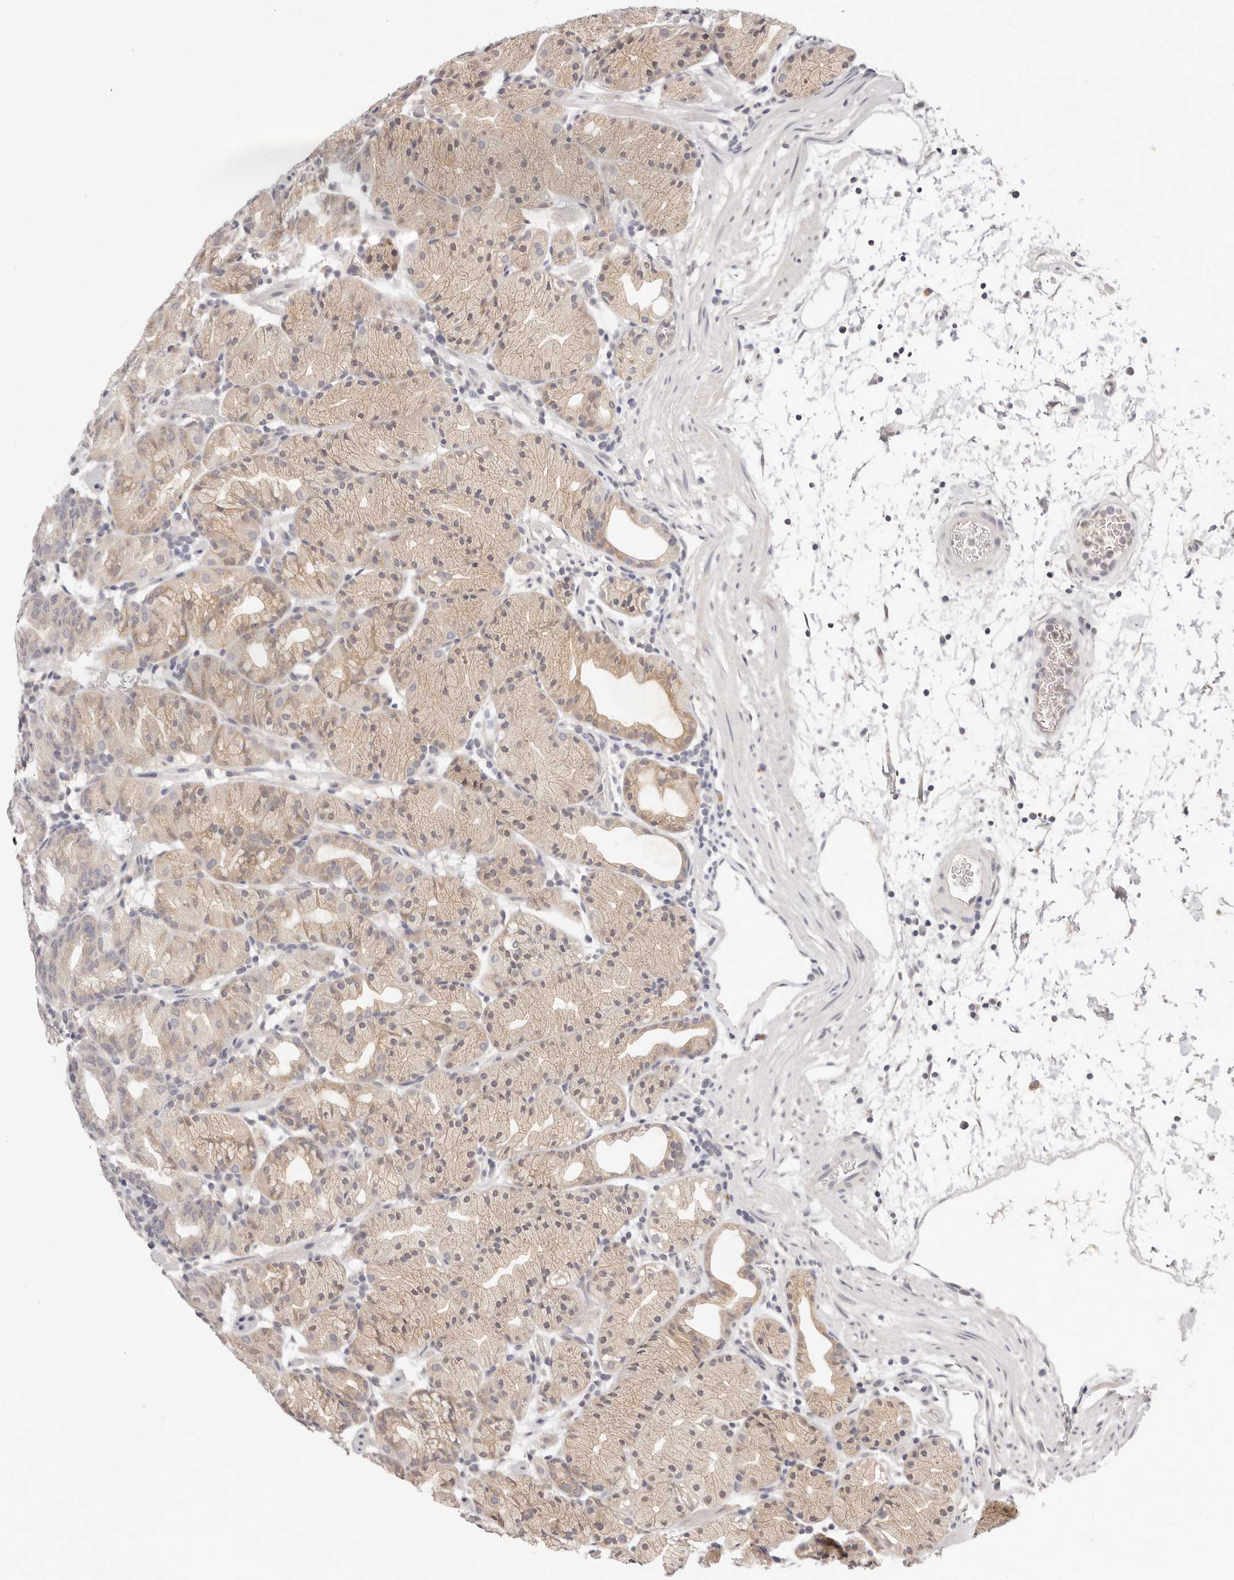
{"staining": {"intensity": "weak", "quantity": ">75%", "location": "cytoplasmic/membranous"}, "tissue": "stomach", "cell_type": "Glandular cells", "image_type": "normal", "snomed": [{"axis": "morphology", "description": "Normal tissue, NOS"}, {"axis": "topography", "description": "Stomach, upper"}], "caption": "A histopathology image of stomach stained for a protein demonstrates weak cytoplasmic/membranous brown staining in glandular cells. The protein of interest is shown in brown color, while the nuclei are stained blue.", "gene": "GGPS1", "patient": {"sex": "male", "age": 48}}